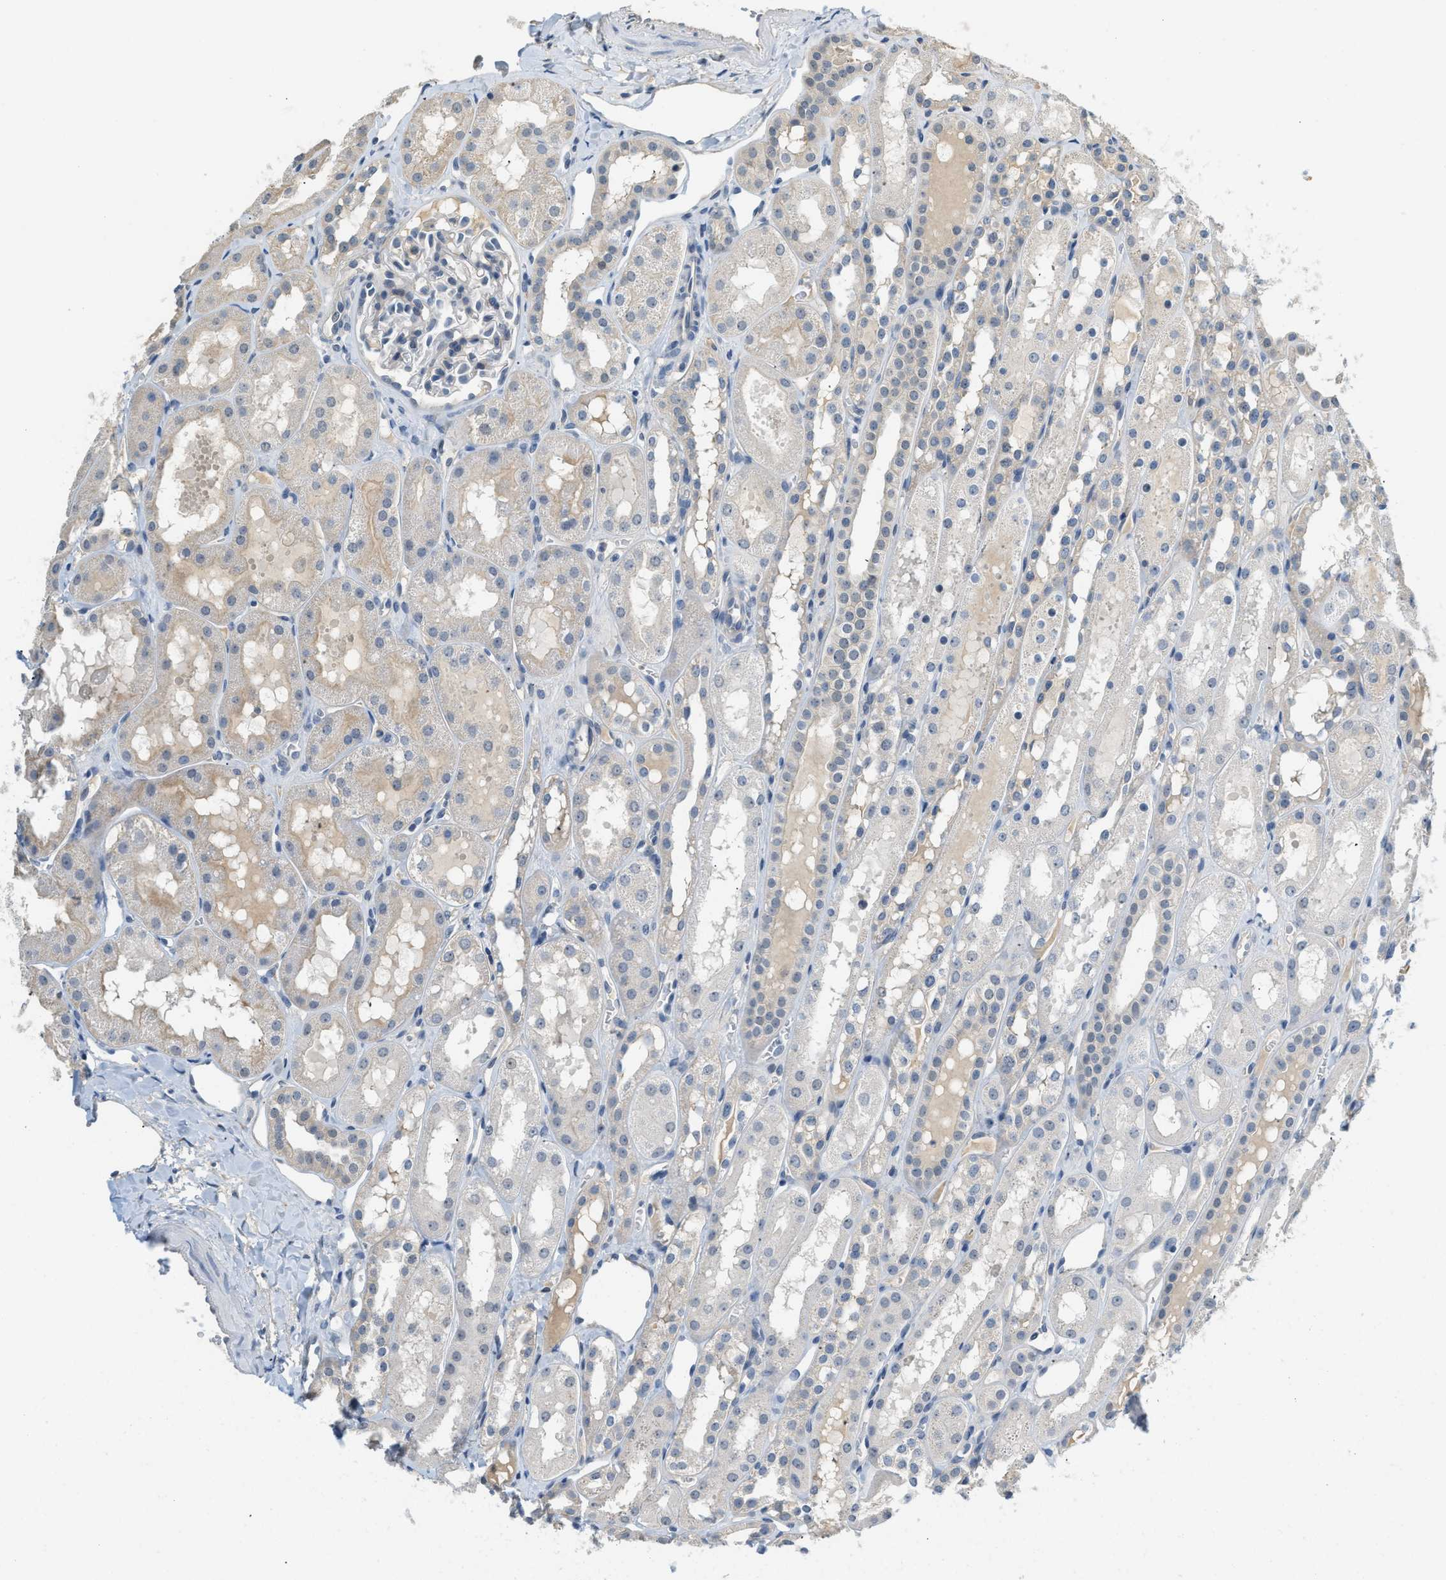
{"staining": {"intensity": "negative", "quantity": "none", "location": "none"}, "tissue": "kidney", "cell_type": "Cells in glomeruli", "image_type": "normal", "snomed": [{"axis": "morphology", "description": "Normal tissue, NOS"}, {"axis": "topography", "description": "Kidney"}, {"axis": "topography", "description": "Urinary bladder"}], "caption": "An IHC micrograph of benign kidney is shown. There is no staining in cells in glomeruli of kidney.", "gene": "TMEM154", "patient": {"sex": "male", "age": 16}}